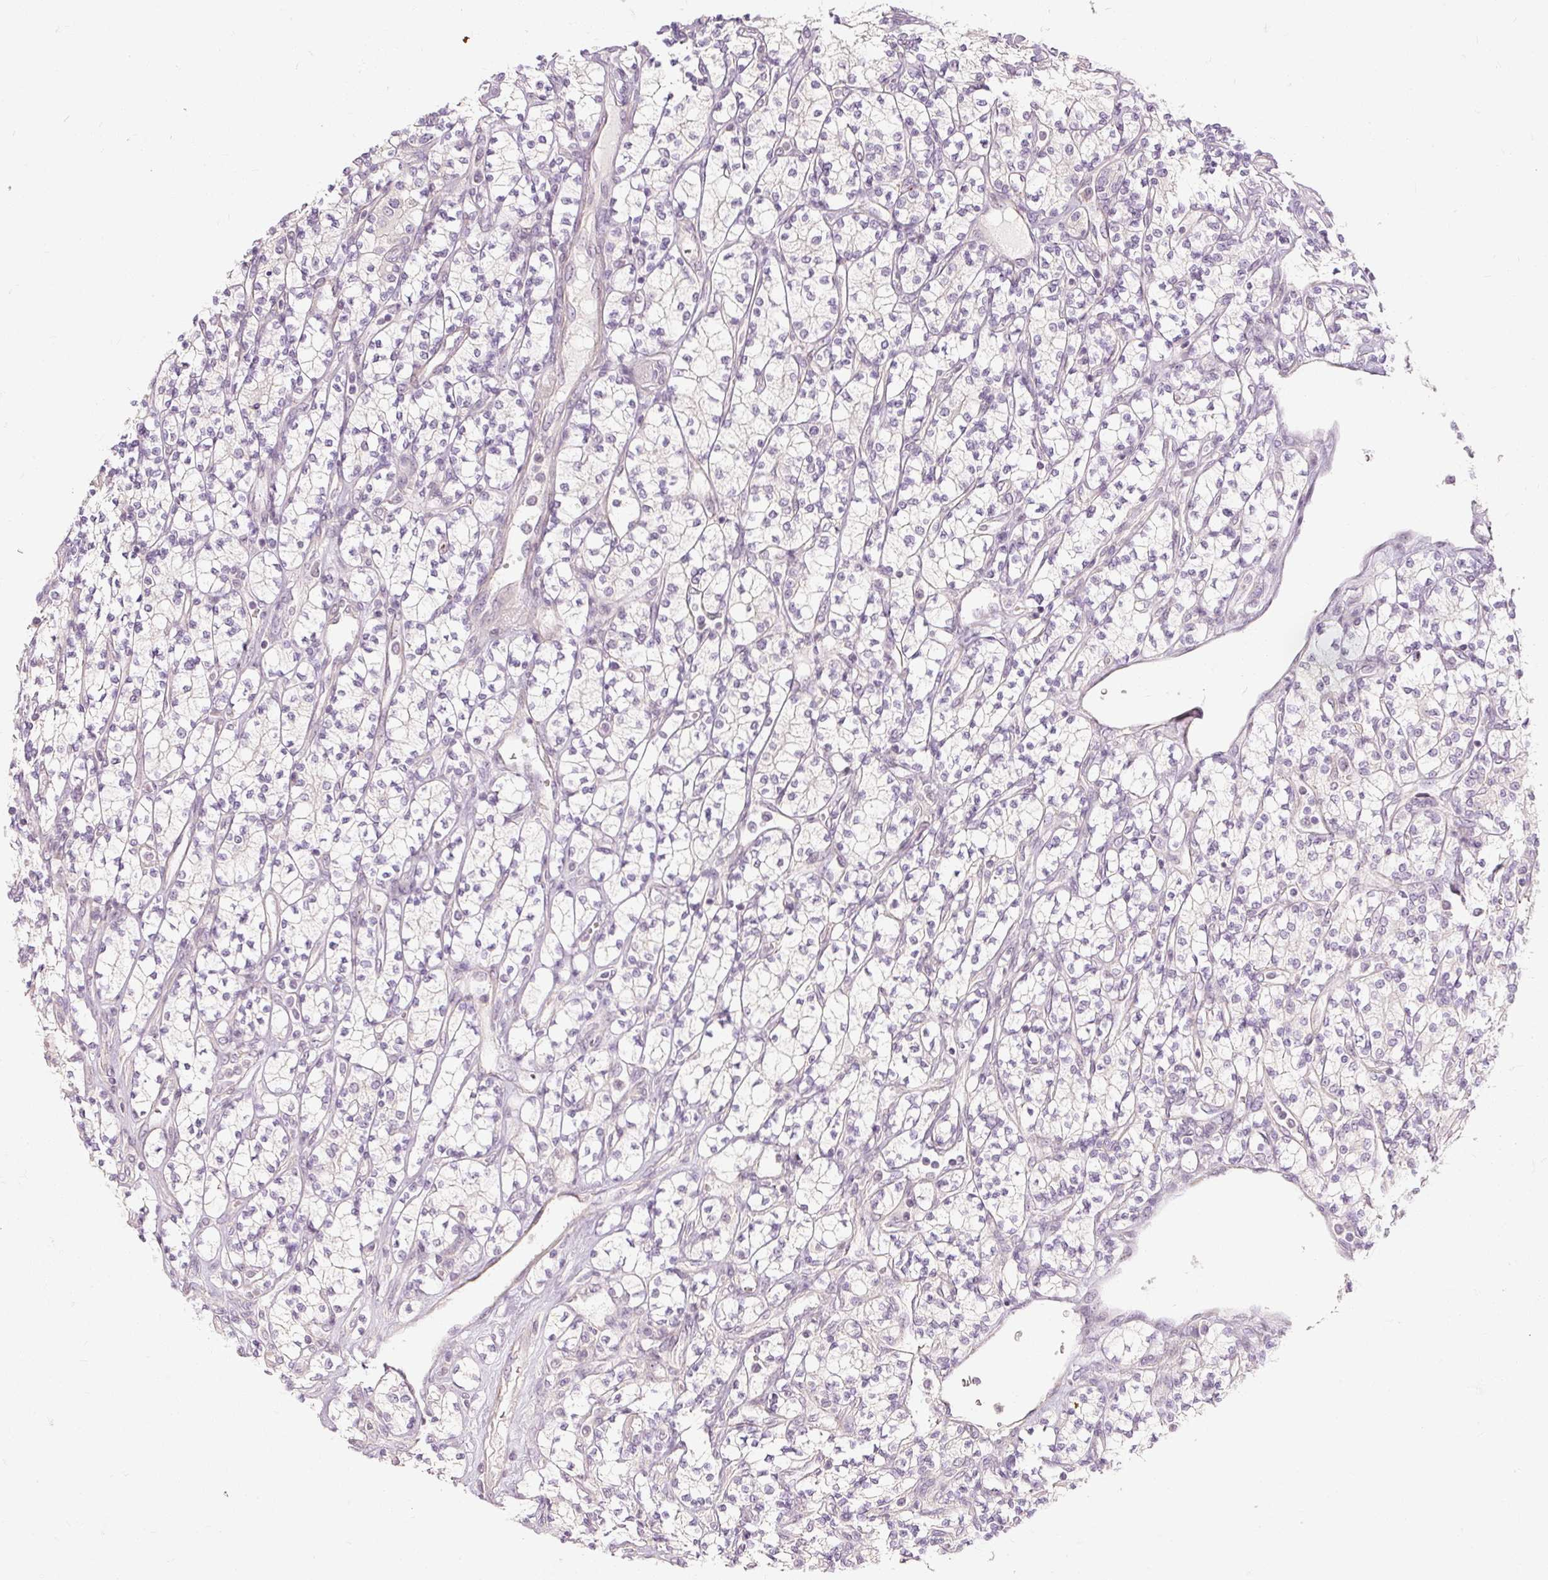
{"staining": {"intensity": "negative", "quantity": "none", "location": "none"}, "tissue": "renal cancer", "cell_type": "Tumor cells", "image_type": "cancer", "snomed": [{"axis": "morphology", "description": "Adenocarcinoma, NOS"}, {"axis": "topography", "description": "Kidney"}], "caption": "Immunohistochemistry (IHC) image of neoplastic tissue: renal cancer stained with DAB (3,3'-diaminobenzidine) displays no significant protein positivity in tumor cells. Brightfield microscopy of immunohistochemistry stained with DAB (brown) and hematoxylin (blue), captured at high magnification.", "gene": "CAPN3", "patient": {"sex": "male", "age": 77}}